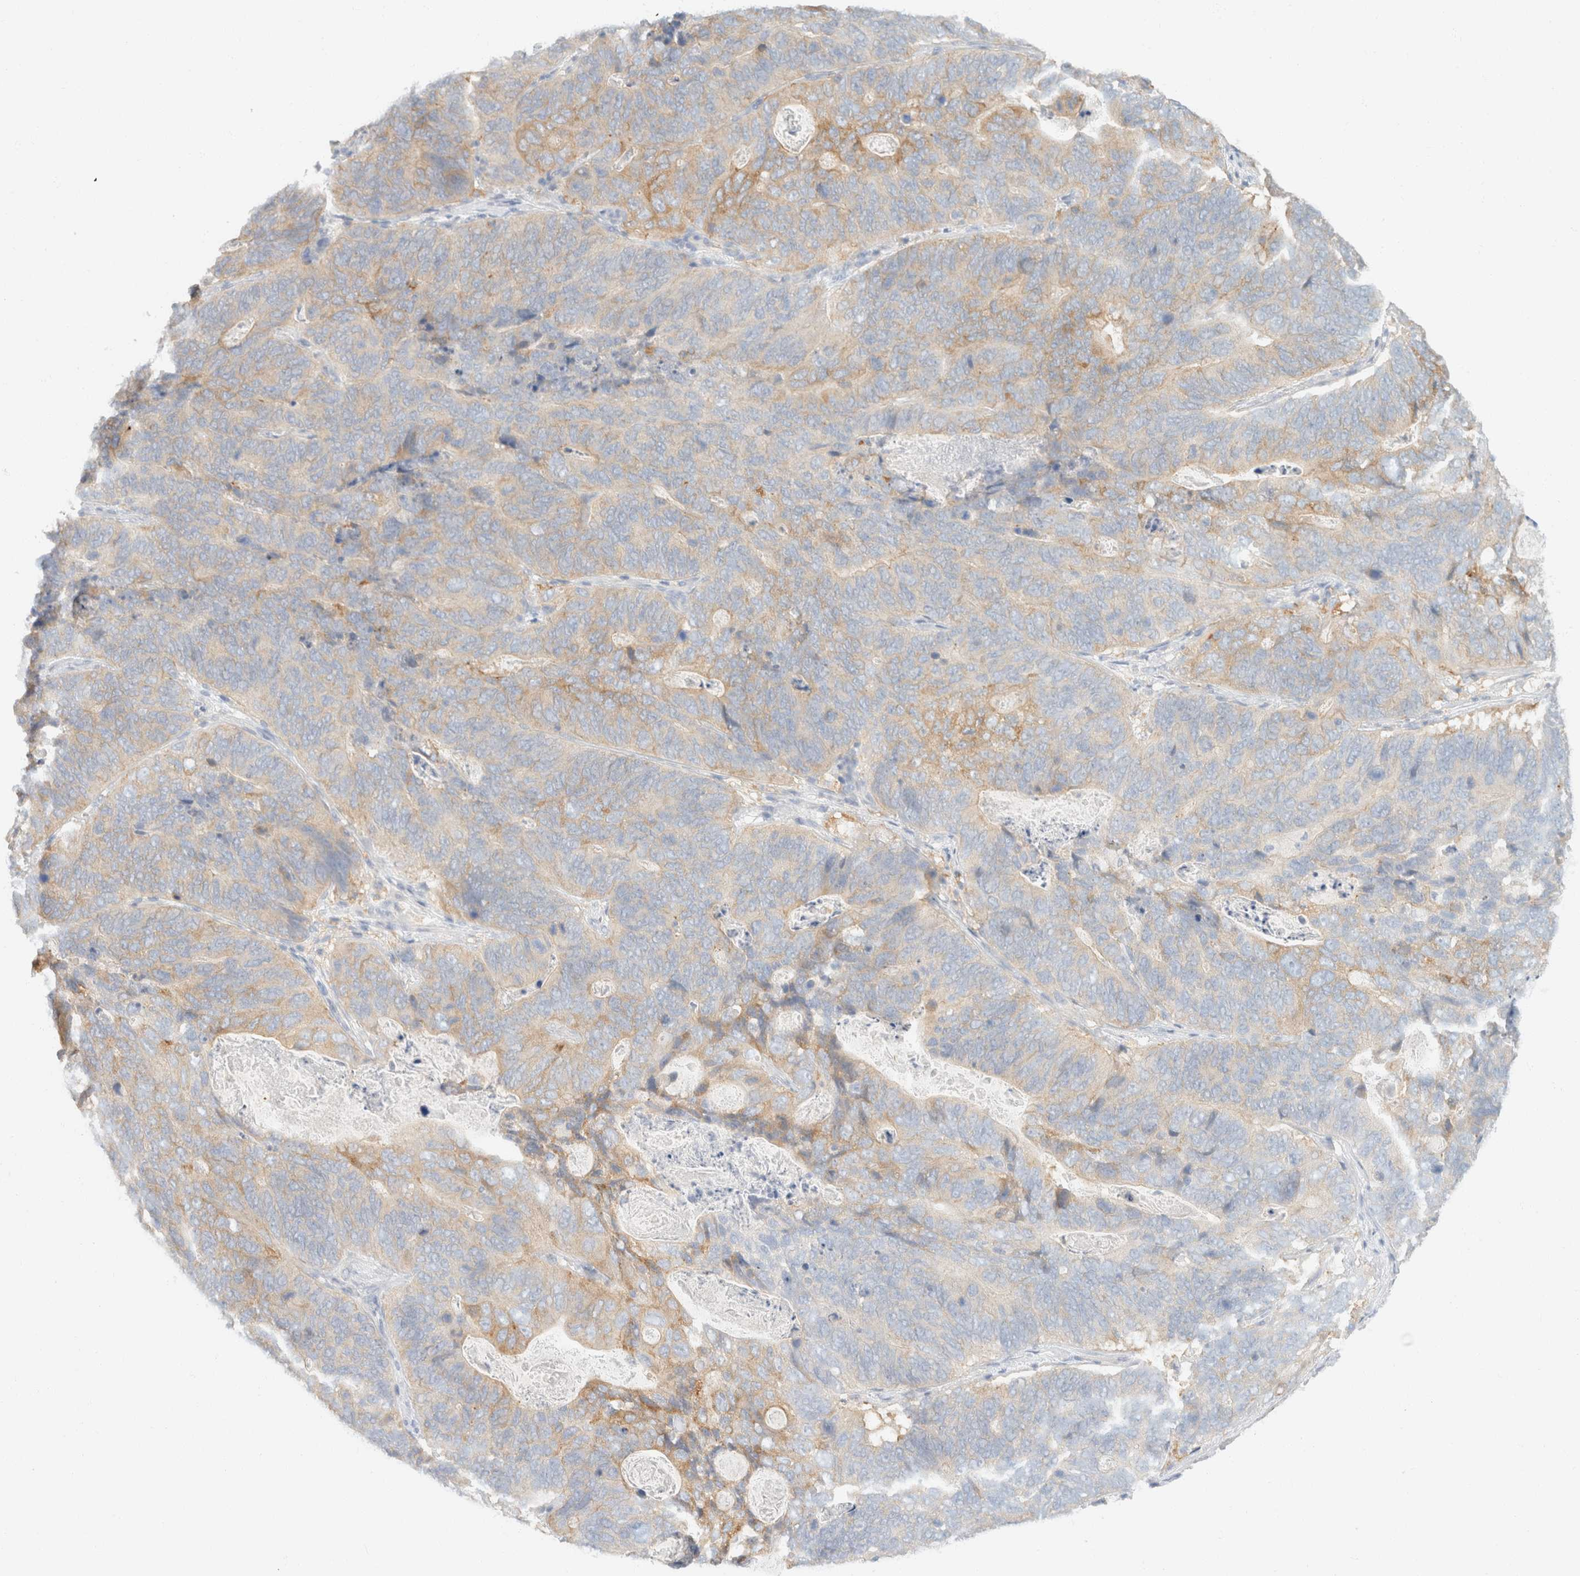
{"staining": {"intensity": "moderate", "quantity": "<25%", "location": "cytoplasmic/membranous"}, "tissue": "stomach cancer", "cell_type": "Tumor cells", "image_type": "cancer", "snomed": [{"axis": "morphology", "description": "Normal tissue, NOS"}, {"axis": "morphology", "description": "Adenocarcinoma, NOS"}, {"axis": "topography", "description": "Stomach"}], "caption": "IHC histopathology image of neoplastic tissue: stomach adenocarcinoma stained using immunohistochemistry (IHC) demonstrates low levels of moderate protein expression localized specifically in the cytoplasmic/membranous of tumor cells, appearing as a cytoplasmic/membranous brown color.", "gene": "SH3GLB2", "patient": {"sex": "female", "age": 89}}